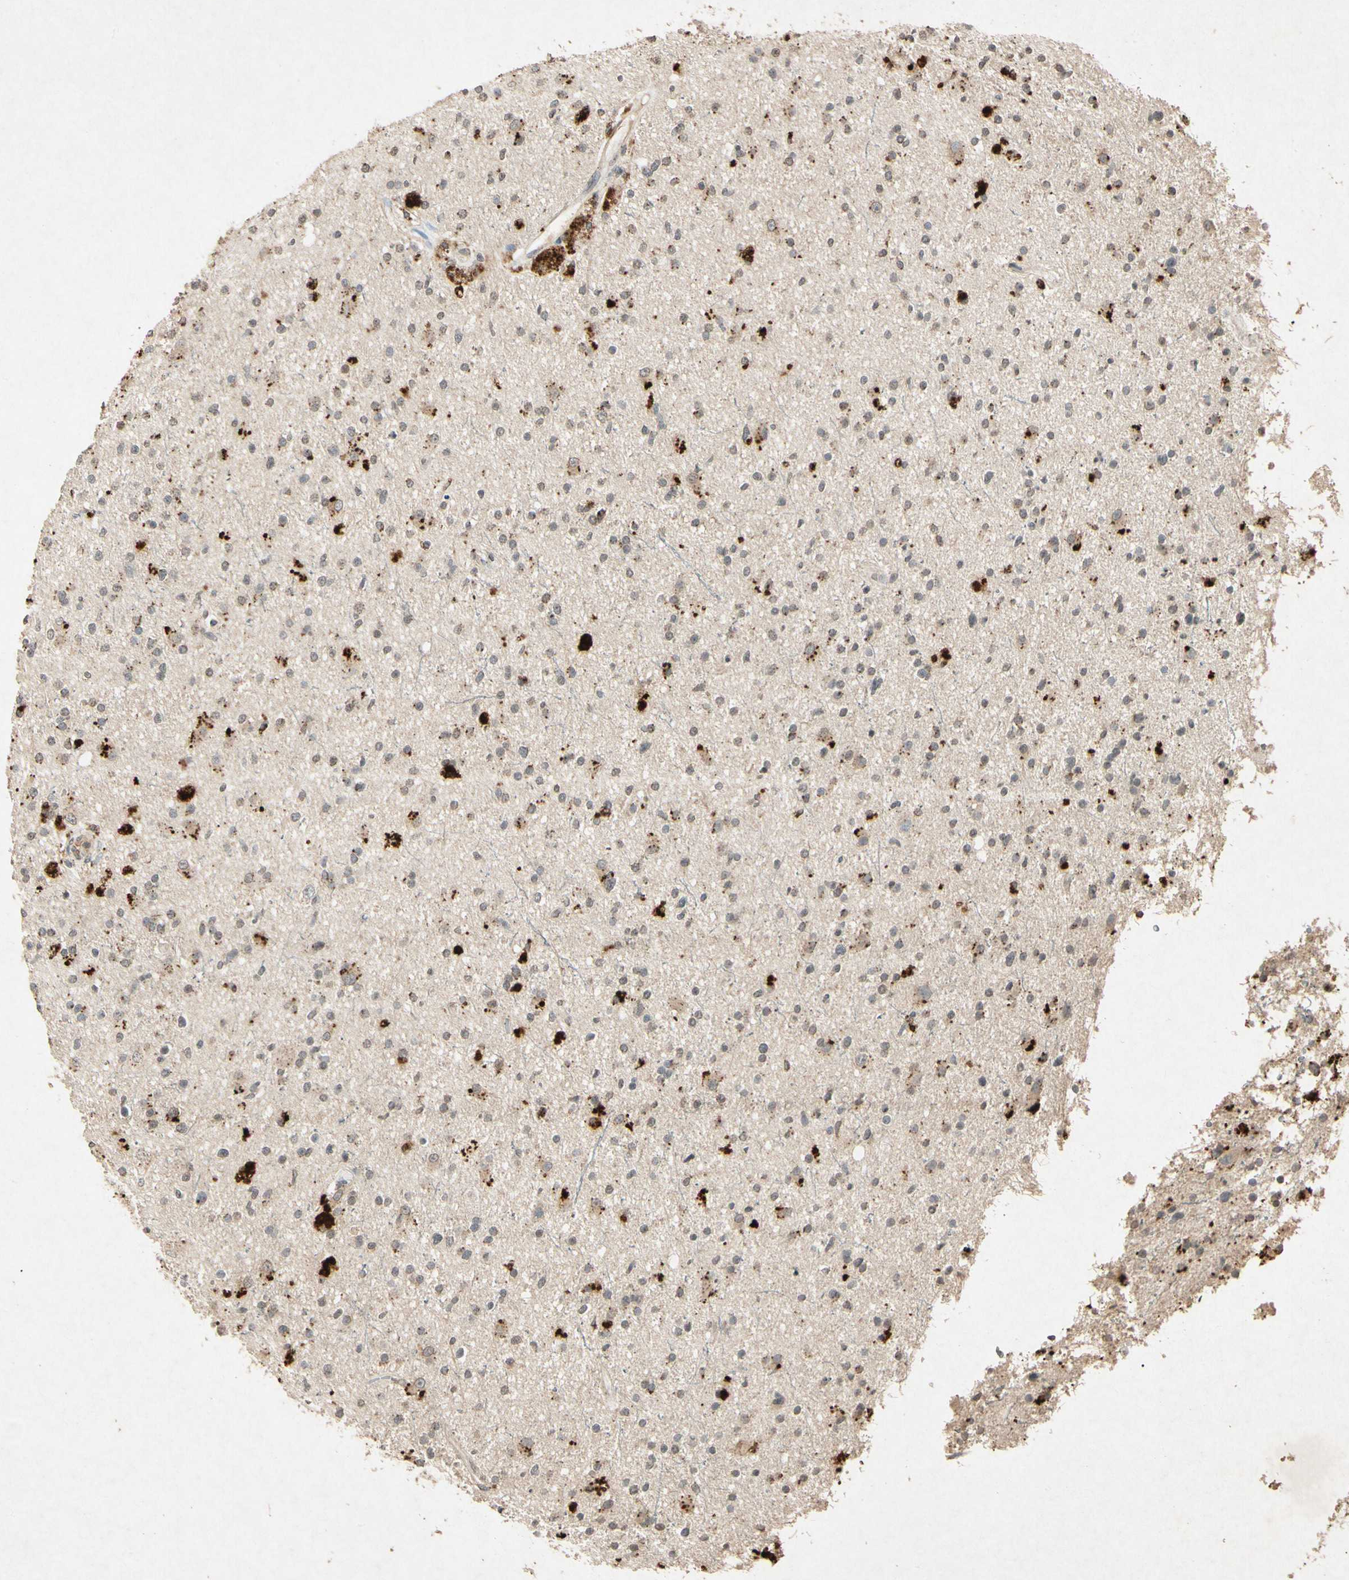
{"staining": {"intensity": "weak", "quantity": "<25%", "location": "cytoplasmic/membranous"}, "tissue": "glioma", "cell_type": "Tumor cells", "image_type": "cancer", "snomed": [{"axis": "morphology", "description": "Glioma, malignant, High grade"}, {"axis": "topography", "description": "Brain"}], "caption": "An immunohistochemistry micrograph of glioma is shown. There is no staining in tumor cells of glioma.", "gene": "MSRB1", "patient": {"sex": "male", "age": 33}}